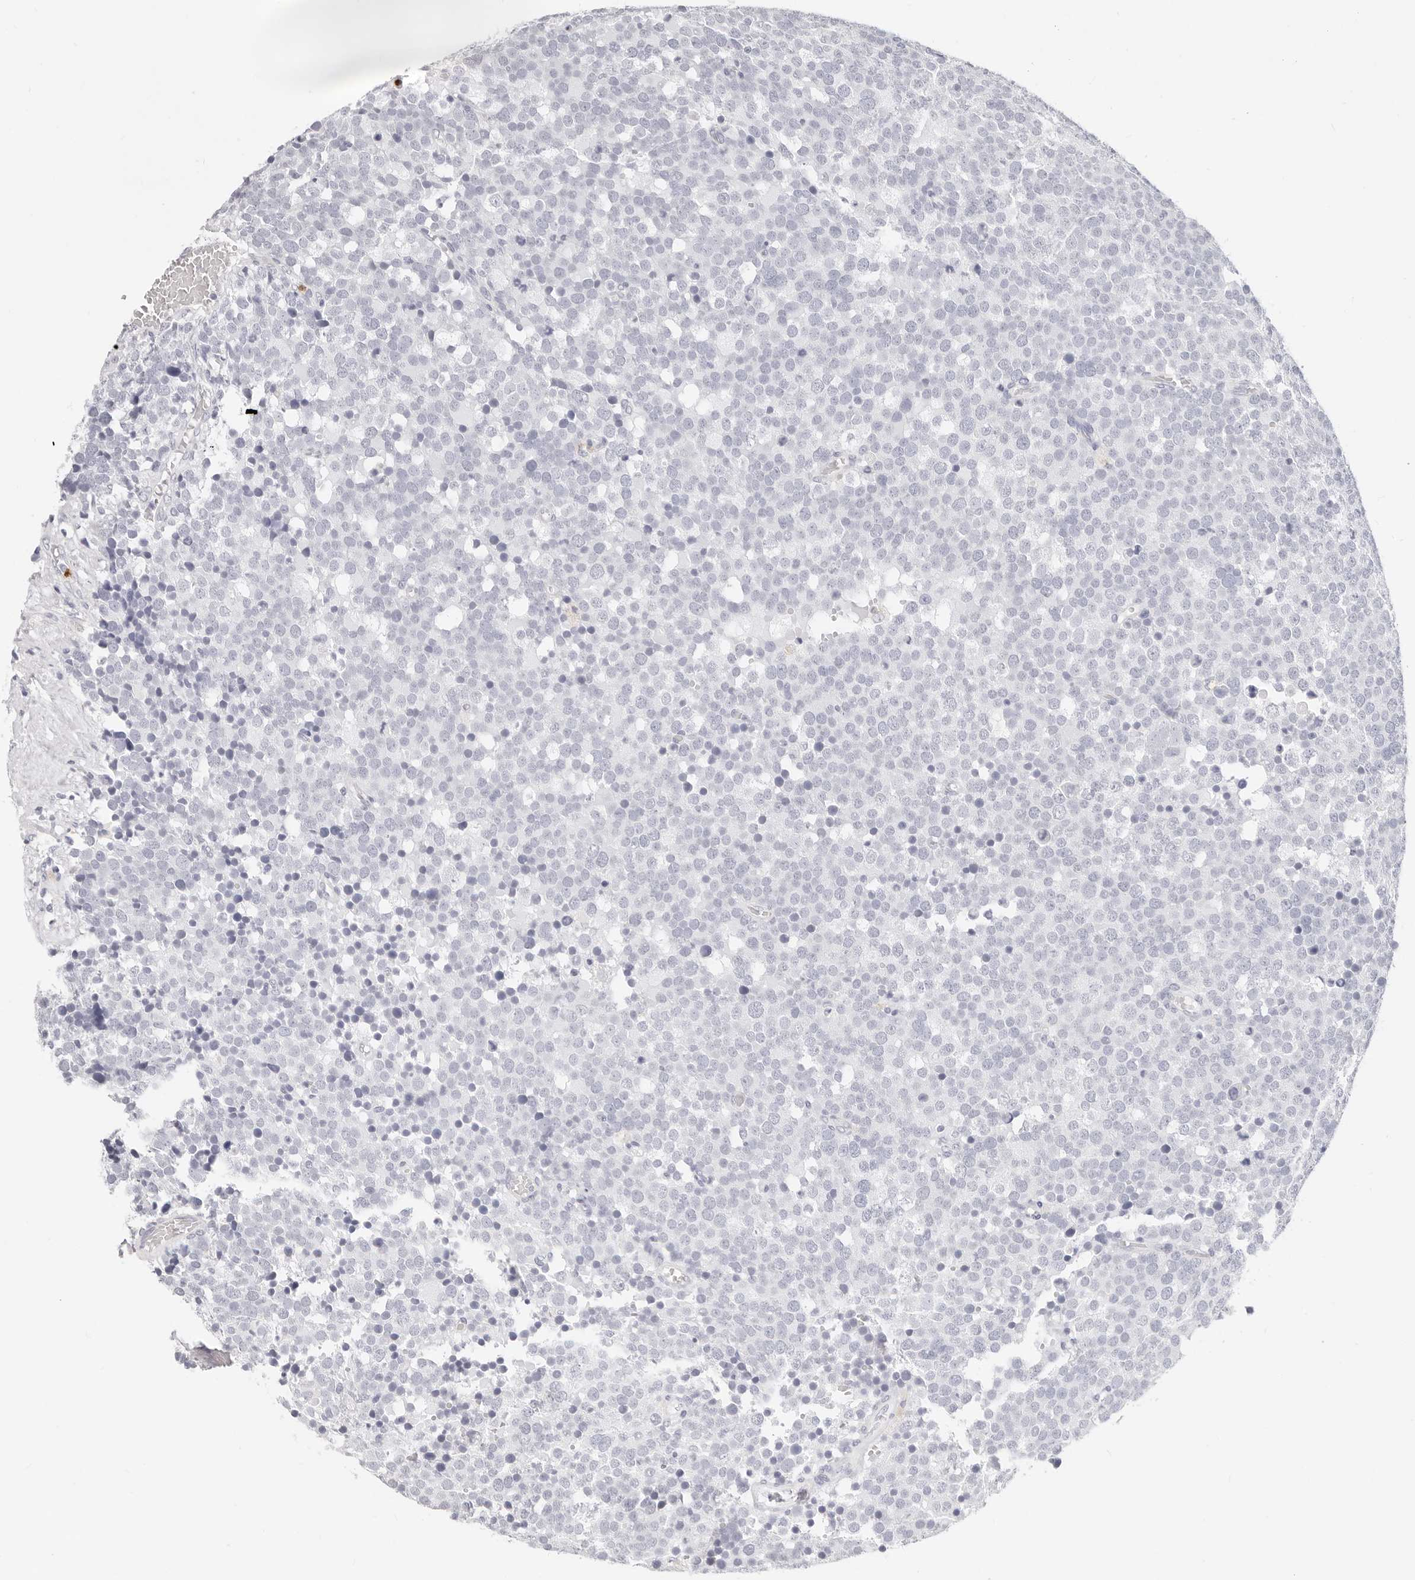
{"staining": {"intensity": "negative", "quantity": "none", "location": "none"}, "tissue": "testis cancer", "cell_type": "Tumor cells", "image_type": "cancer", "snomed": [{"axis": "morphology", "description": "Seminoma, NOS"}, {"axis": "topography", "description": "Testis"}], "caption": "This is a image of IHC staining of seminoma (testis), which shows no staining in tumor cells.", "gene": "CAMP", "patient": {"sex": "male", "age": 71}}